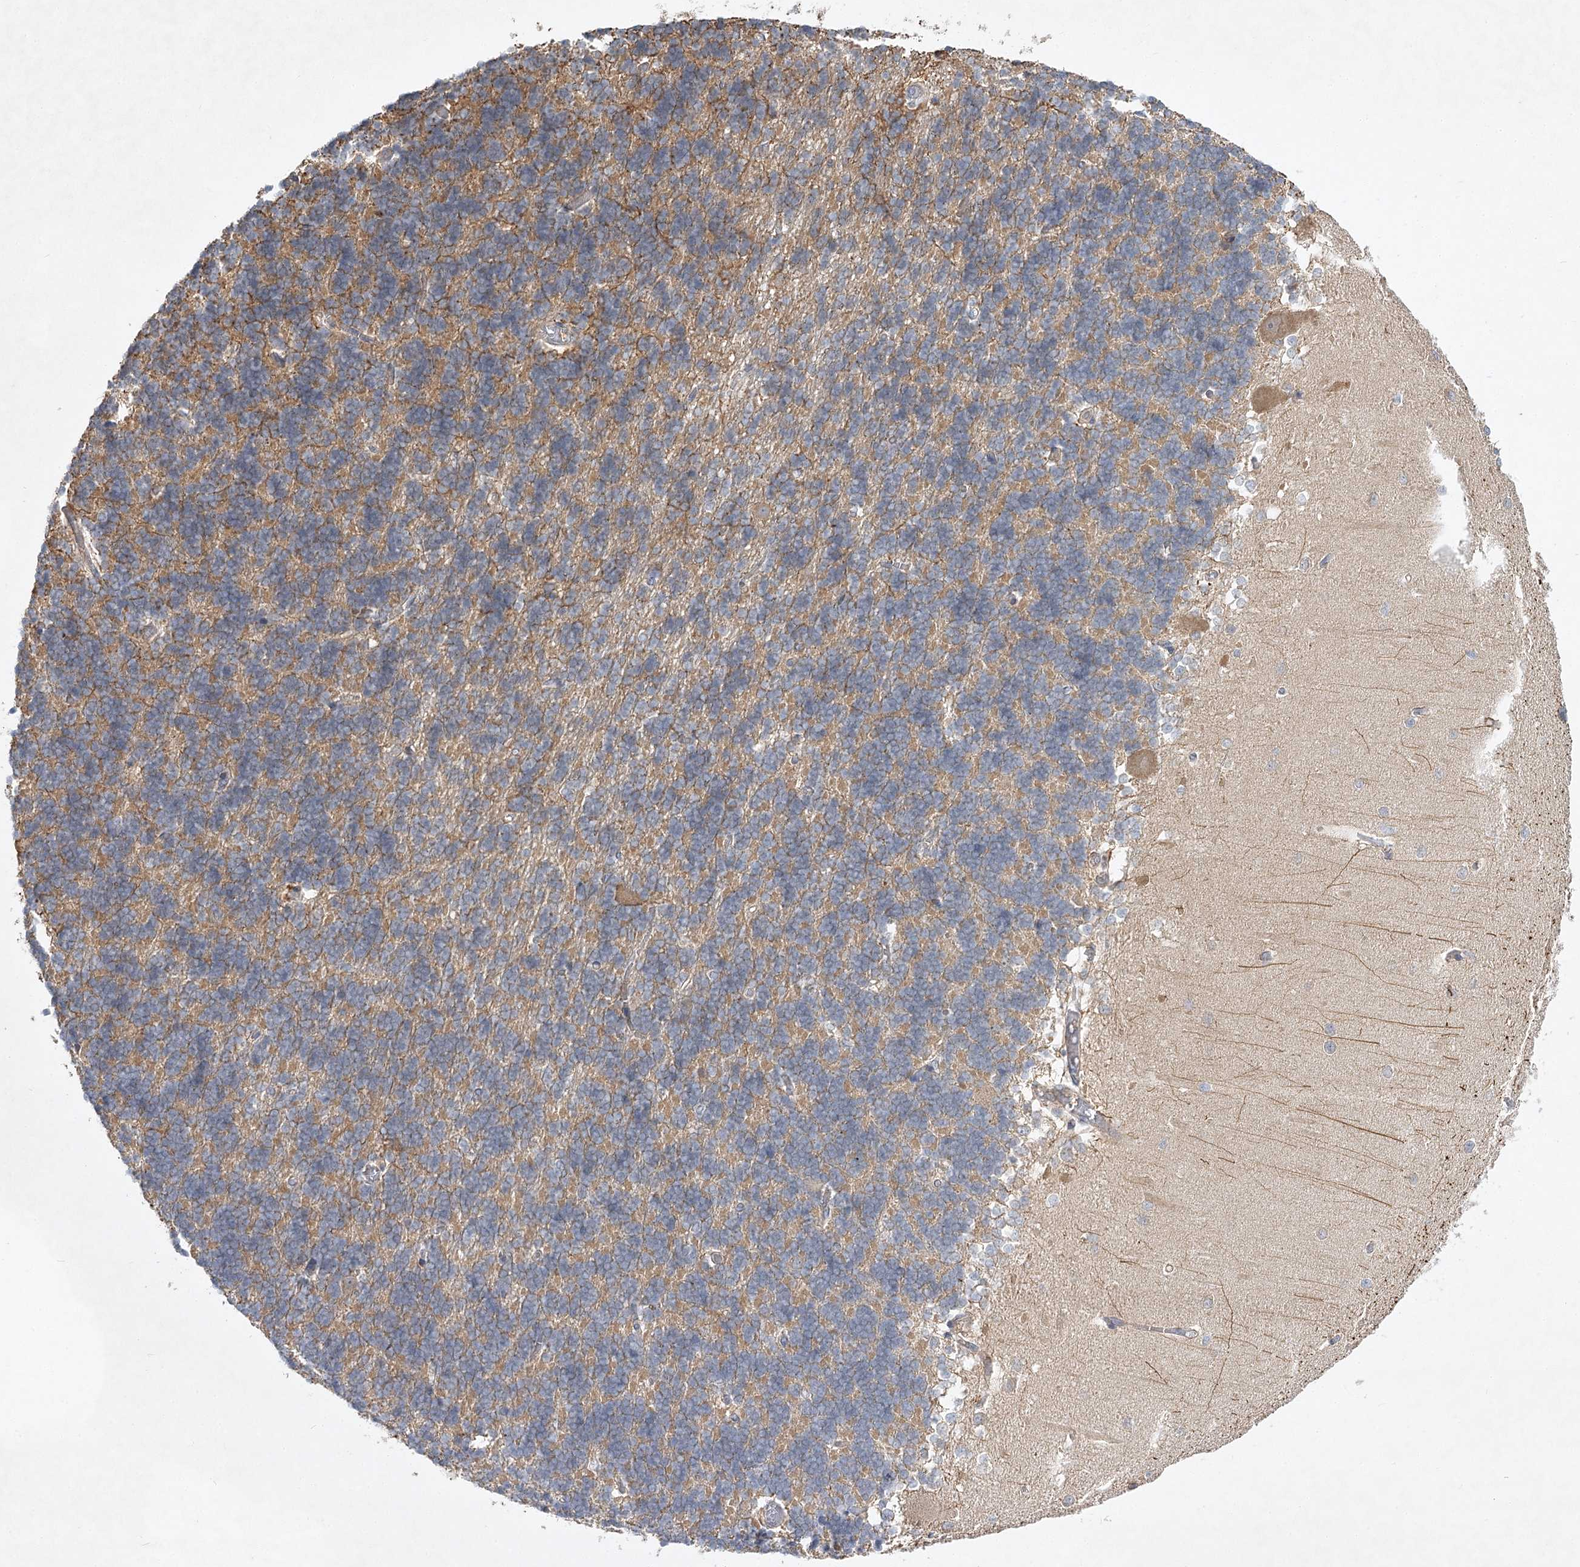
{"staining": {"intensity": "moderate", "quantity": "25%-75%", "location": "cytoplasmic/membranous"}, "tissue": "cerebellum", "cell_type": "Cells in granular layer", "image_type": "normal", "snomed": [{"axis": "morphology", "description": "Normal tissue, NOS"}, {"axis": "topography", "description": "Cerebellum"}], "caption": "DAB immunohistochemical staining of normal cerebellum reveals moderate cytoplasmic/membranous protein staining in approximately 25%-75% of cells in granular layer. Immunohistochemistry (ihc) stains the protein in brown and the nuclei are stained blue.", "gene": "PYROXD1", "patient": {"sex": "male", "age": 37}}